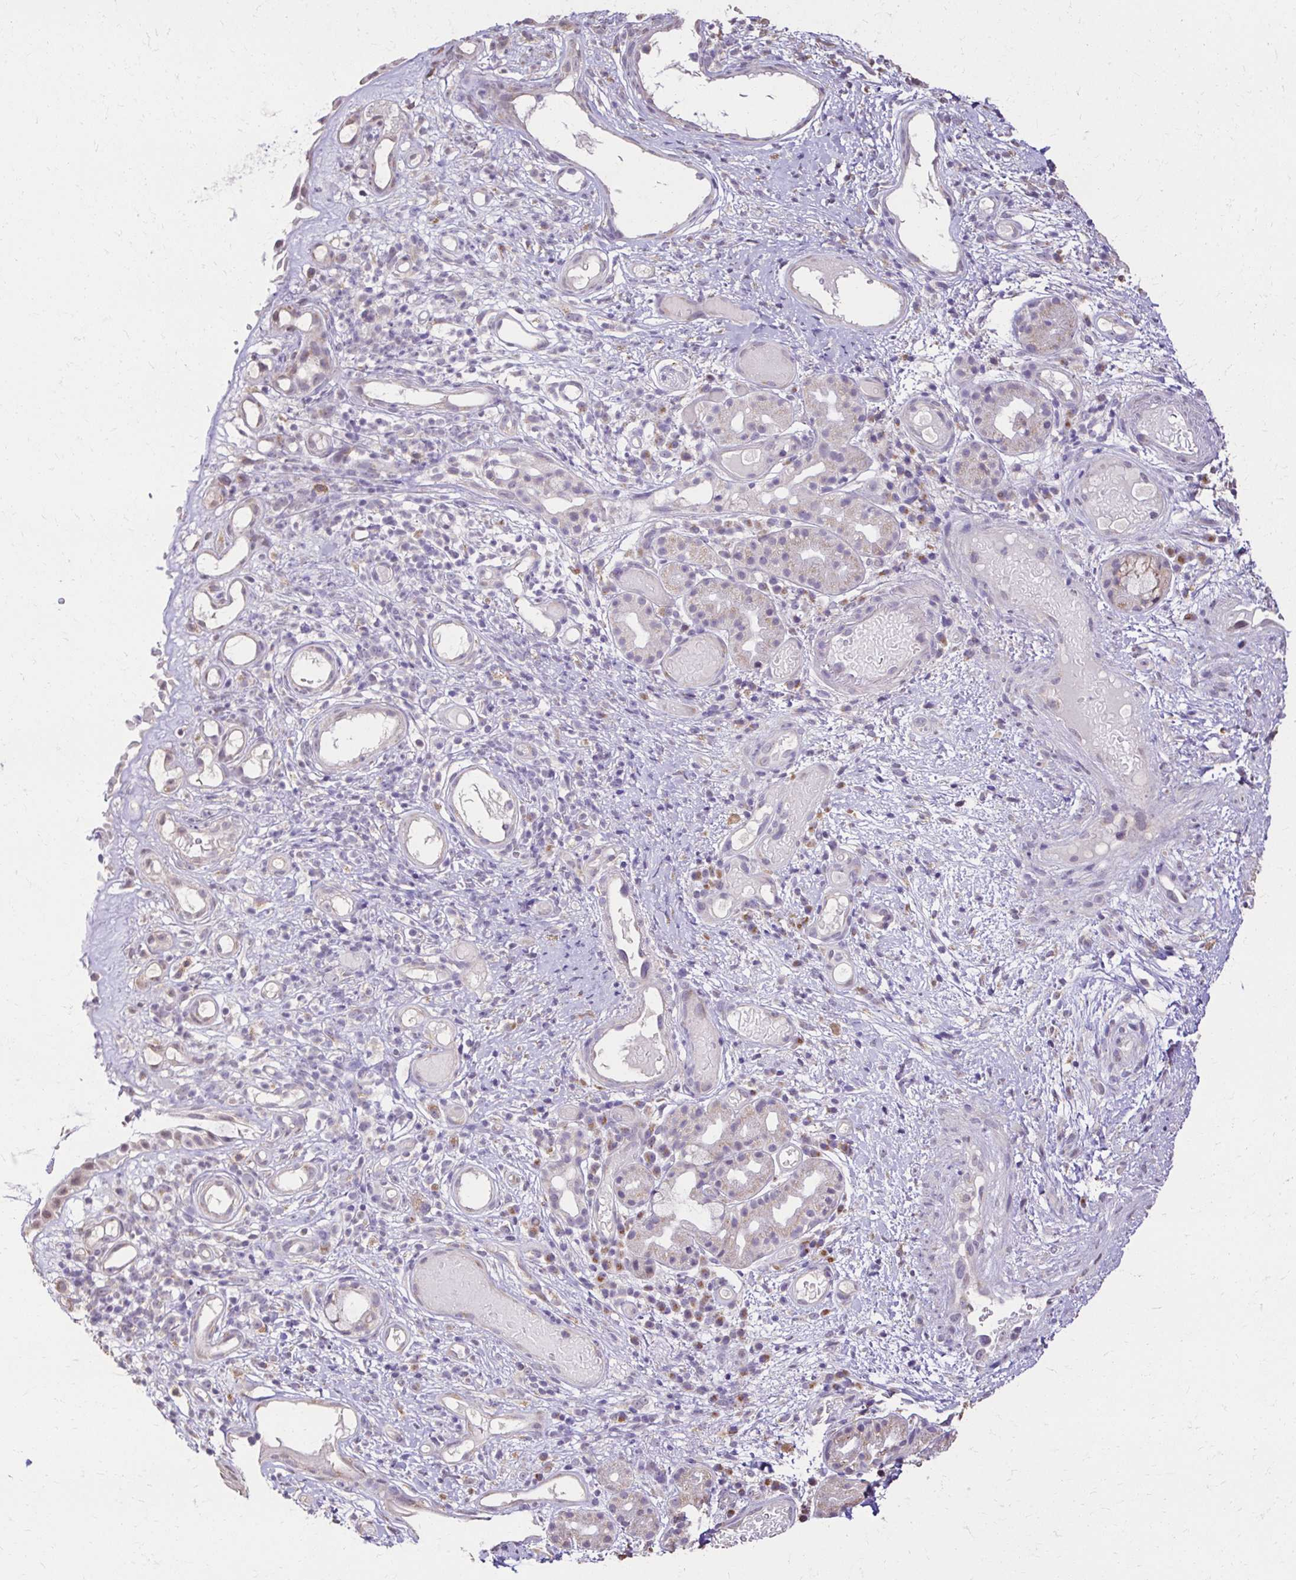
{"staining": {"intensity": "weak", "quantity": ">75%", "location": "nuclear"}, "tissue": "nasopharynx", "cell_type": "Respiratory epithelial cells", "image_type": "normal", "snomed": [{"axis": "morphology", "description": "Normal tissue, NOS"}, {"axis": "morphology", "description": "Inflammation, NOS"}, {"axis": "topography", "description": "Nasopharynx"}], "caption": "This is a micrograph of IHC staining of unremarkable nasopharynx, which shows weak positivity in the nuclear of respiratory epithelial cells.", "gene": "KIAA1210", "patient": {"sex": "male", "age": 54}}